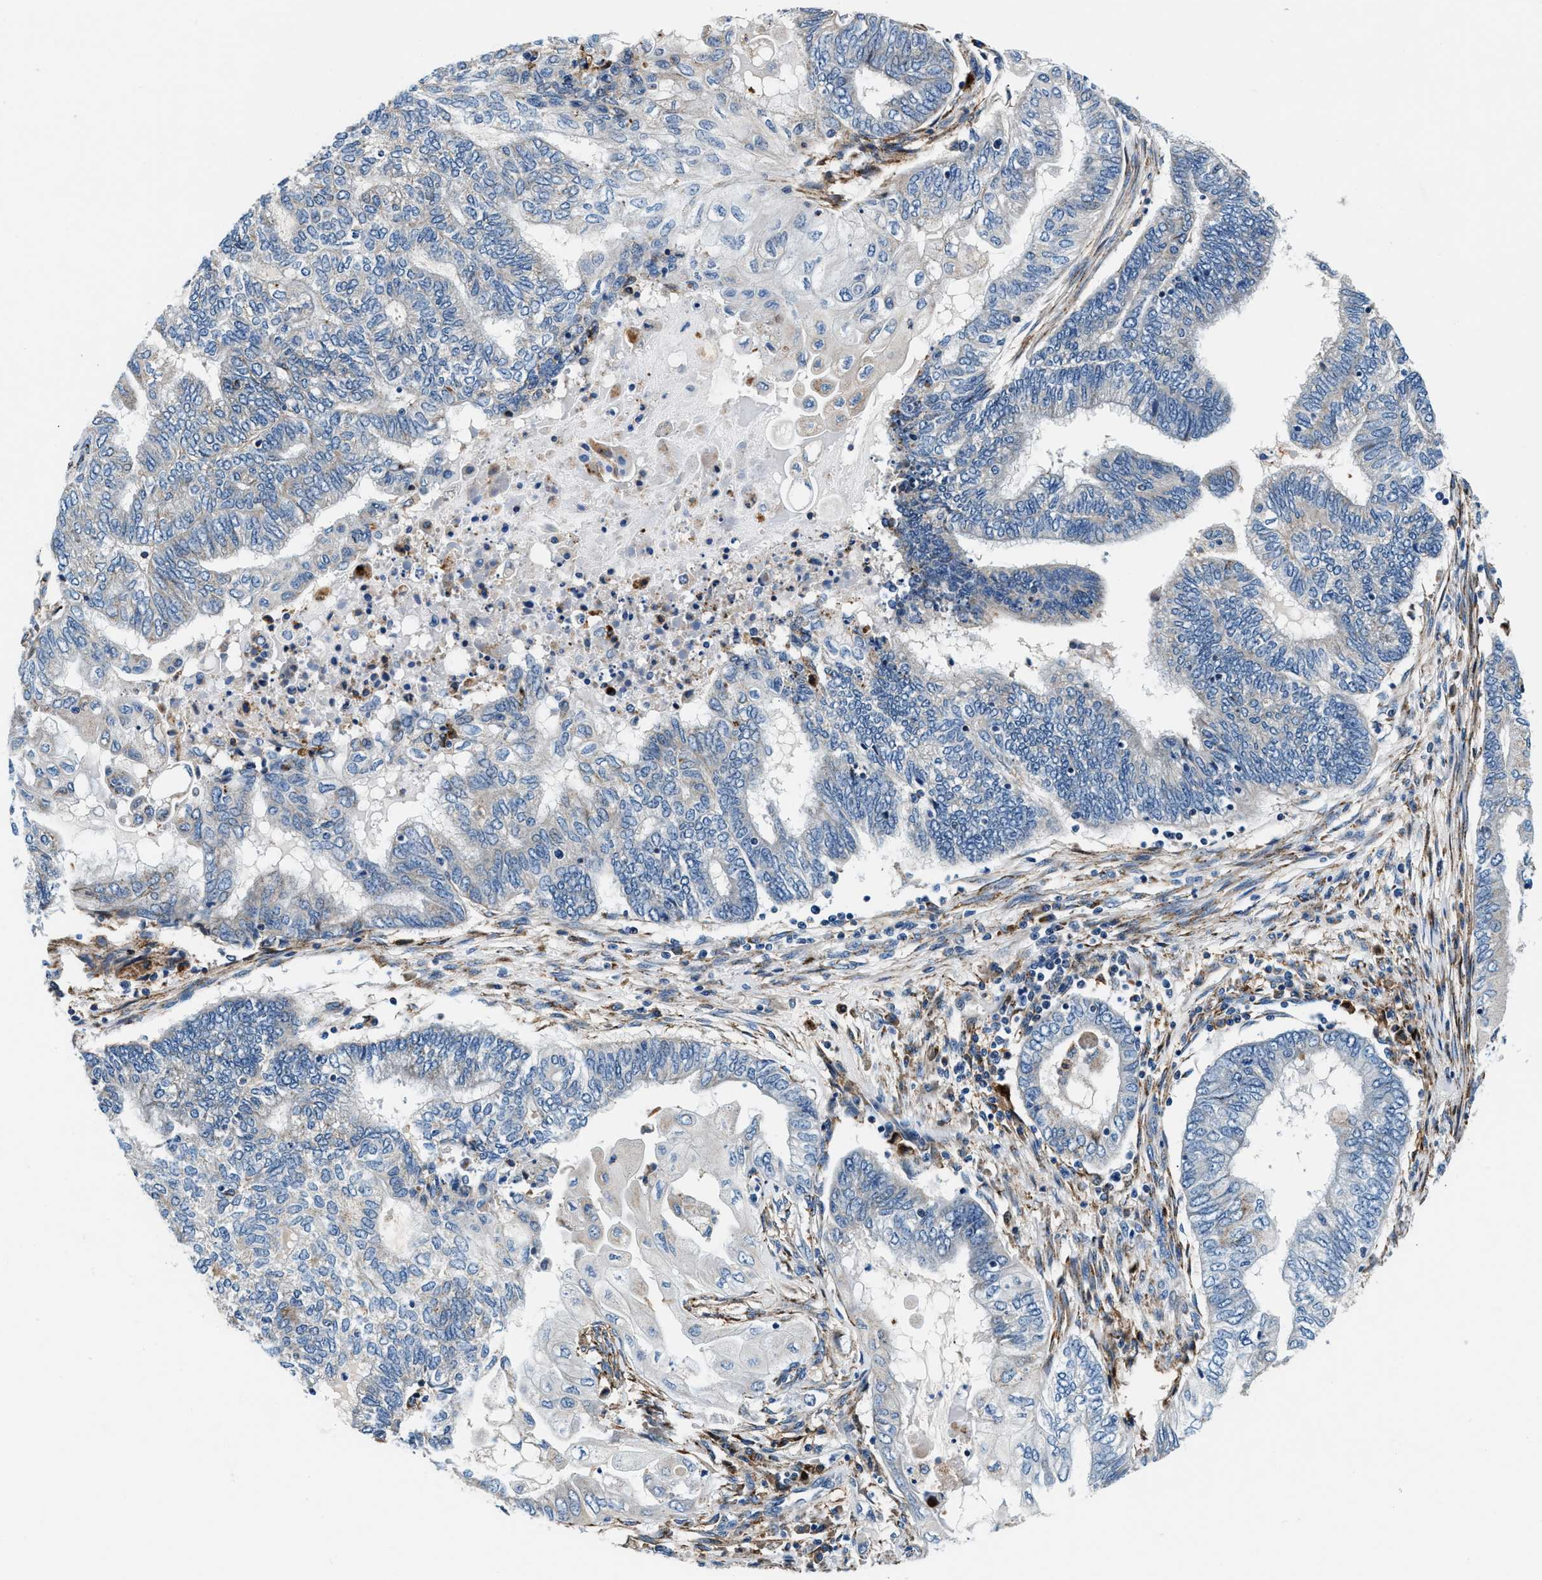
{"staining": {"intensity": "negative", "quantity": "none", "location": "none"}, "tissue": "endometrial cancer", "cell_type": "Tumor cells", "image_type": "cancer", "snomed": [{"axis": "morphology", "description": "Adenocarcinoma, NOS"}, {"axis": "topography", "description": "Uterus"}, {"axis": "topography", "description": "Endometrium"}], "caption": "A photomicrograph of endometrial cancer stained for a protein demonstrates no brown staining in tumor cells.", "gene": "SLFN11", "patient": {"sex": "female", "age": 70}}